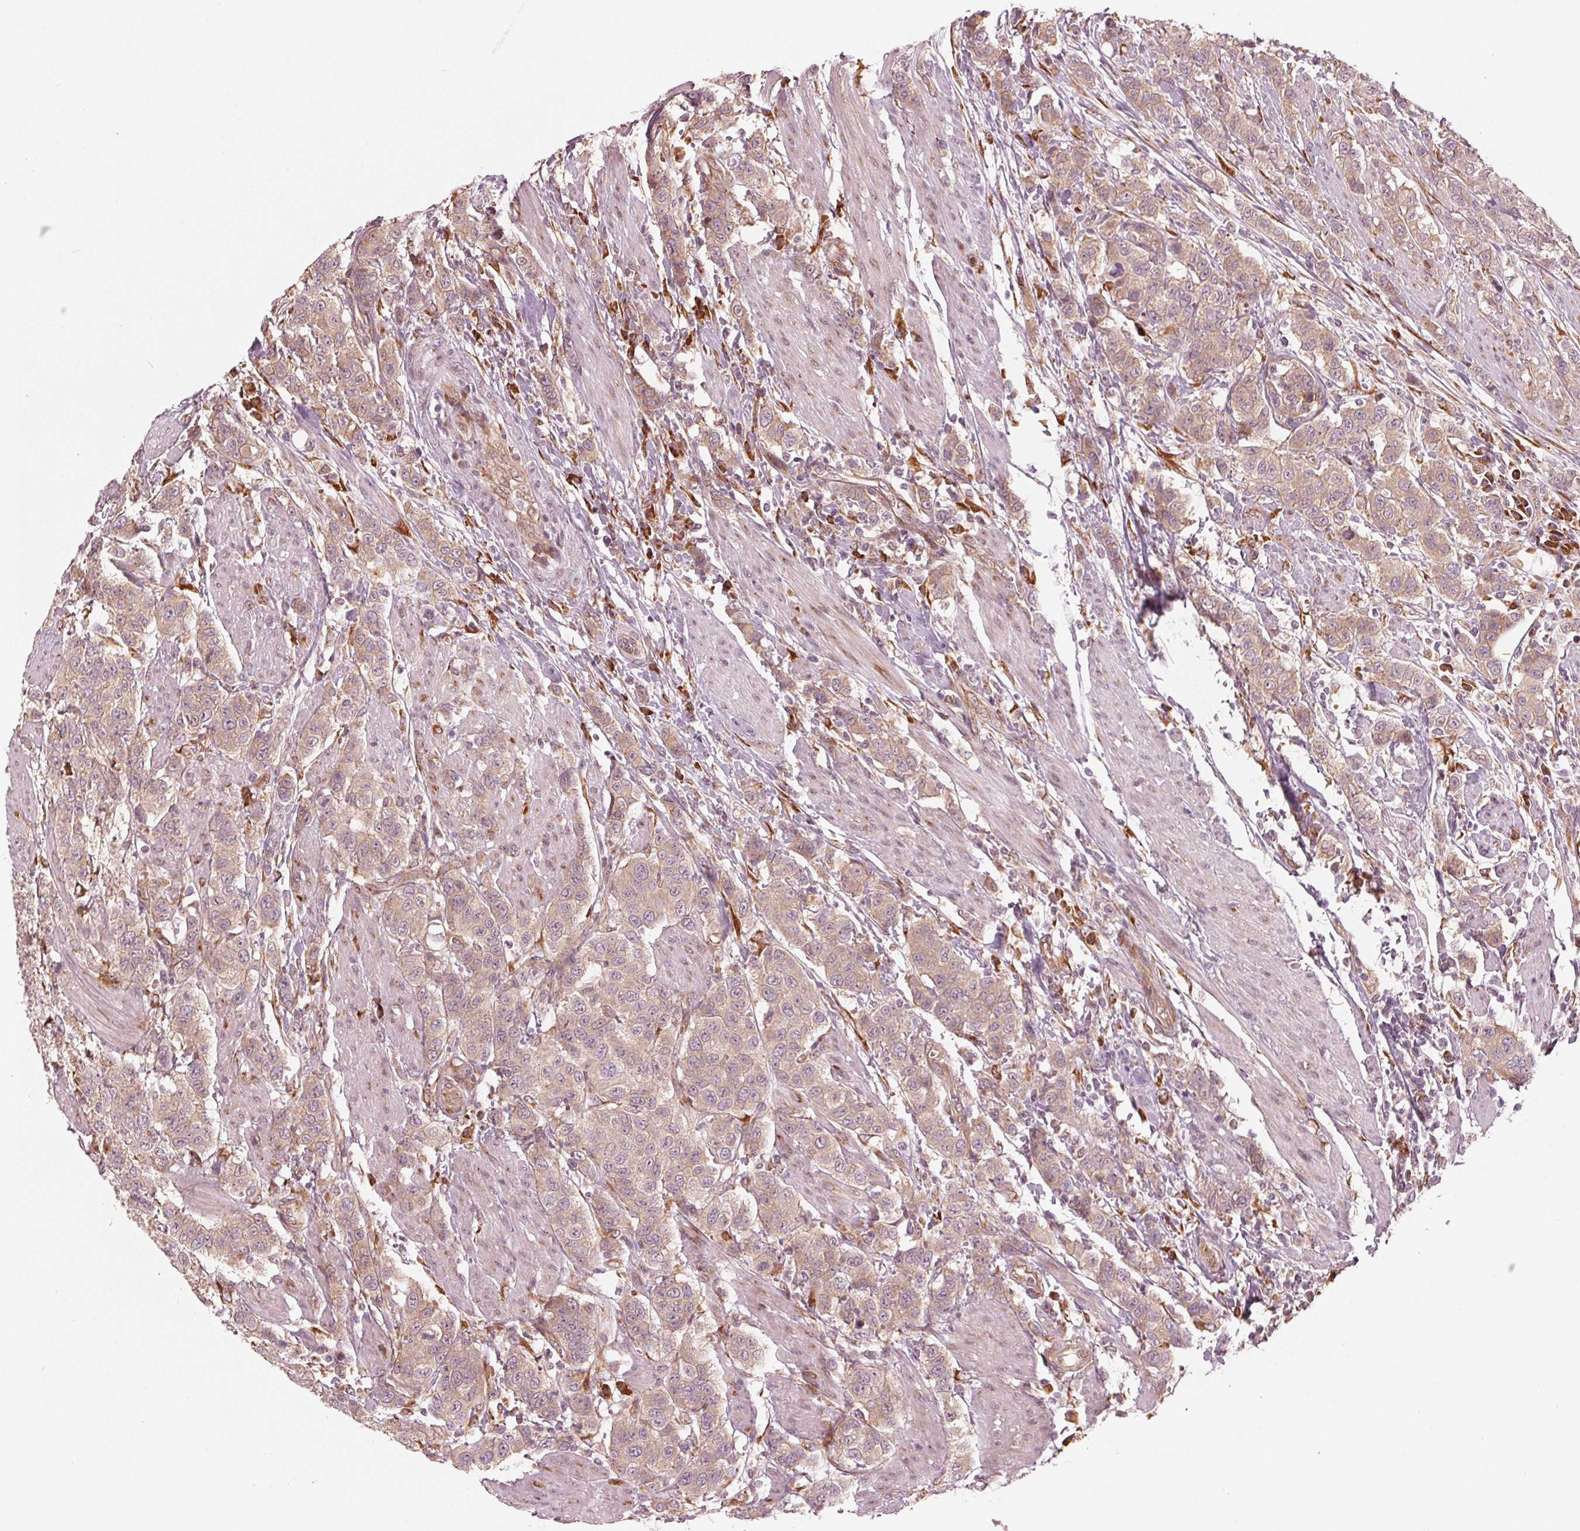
{"staining": {"intensity": "weak", "quantity": ">75%", "location": "cytoplasmic/membranous"}, "tissue": "urothelial cancer", "cell_type": "Tumor cells", "image_type": "cancer", "snomed": [{"axis": "morphology", "description": "Urothelial carcinoma, High grade"}, {"axis": "topography", "description": "Urinary bladder"}], "caption": "Tumor cells show weak cytoplasmic/membranous positivity in approximately >75% of cells in urothelial carcinoma (high-grade).", "gene": "CMIP", "patient": {"sex": "female", "age": 58}}